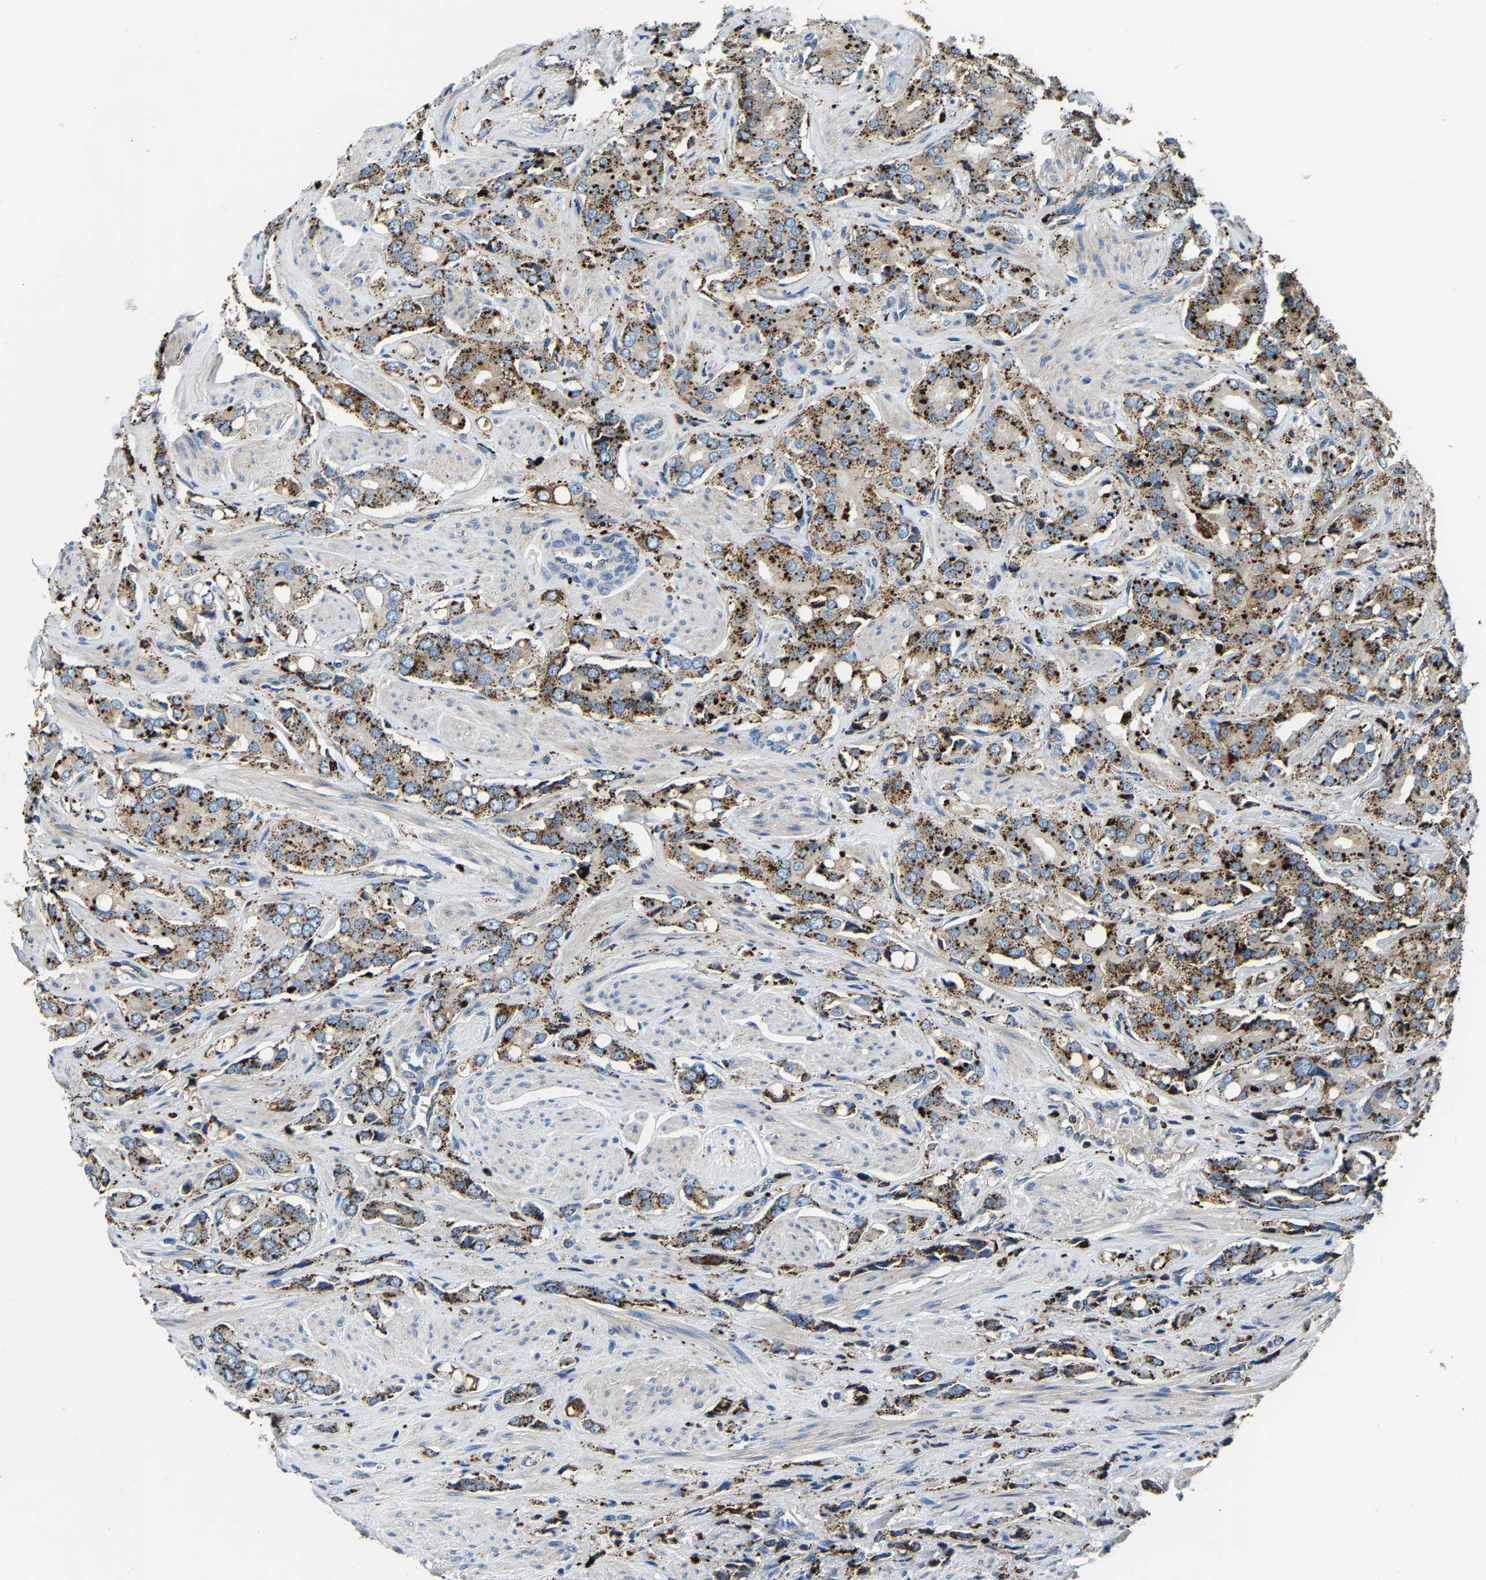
{"staining": {"intensity": "strong", "quantity": ">75%", "location": "cytoplasmic/membranous"}, "tissue": "prostate cancer", "cell_type": "Tumor cells", "image_type": "cancer", "snomed": [{"axis": "morphology", "description": "Adenocarcinoma, High grade"}, {"axis": "topography", "description": "Prostate"}], "caption": "An image of human prostate cancer (high-grade adenocarcinoma) stained for a protein exhibits strong cytoplasmic/membranous brown staining in tumor cells.", "gene": "DPP7", "patient": {"sex": "male", "age": 52}}